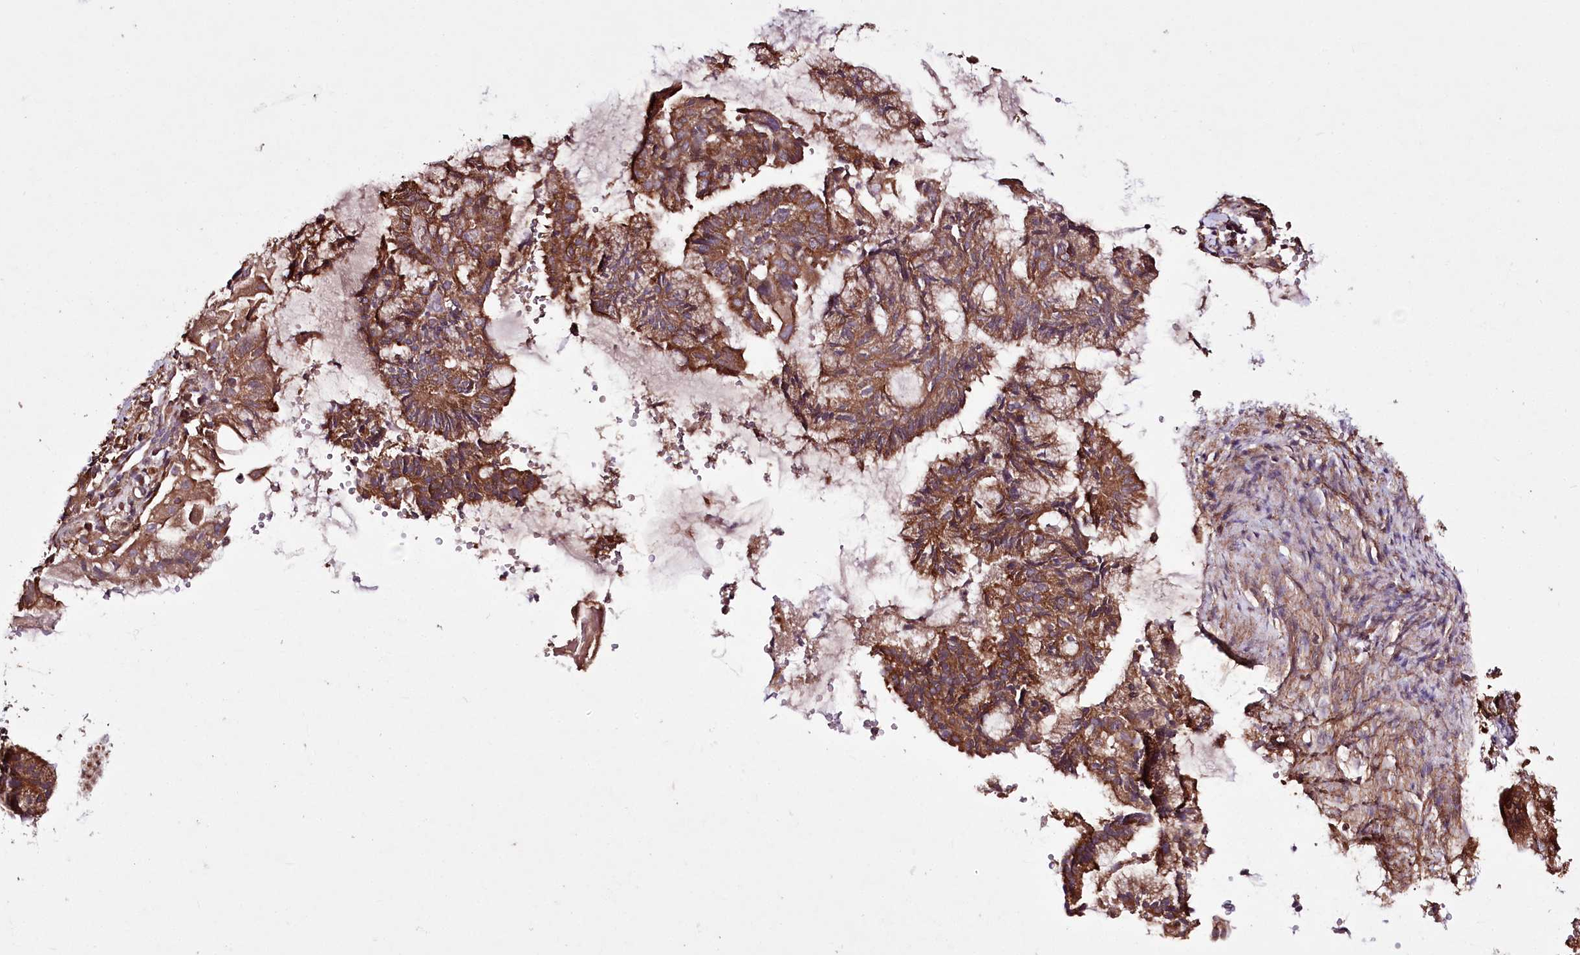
{"staining": {"intensity": "moderate", "quantity": ">75%", "location": "cytoplasmic/membranous"}, "tissue": "endometrial cancer", "cell_type": "Tumor cells", "image_type": "cancer", "snomed": [{"axis": "morphology", "description": "Adenocarcinoma, NOS"}, {"axis": "topography", "description": "Endometrium"}], "caption": "An IHC photomicrograph of neoplastic tissue is shown. Protein staining in brown shows moderate cytoplasmic/membranous positivity in endometrial cancer (adenocarcinoma) within tumor cells. Immunohistochemistry (ihc) stains the protein in brown and the nuclei are stained blue.", "gene": "WWC1", "patient": {"sex": "female", "age": 86}}